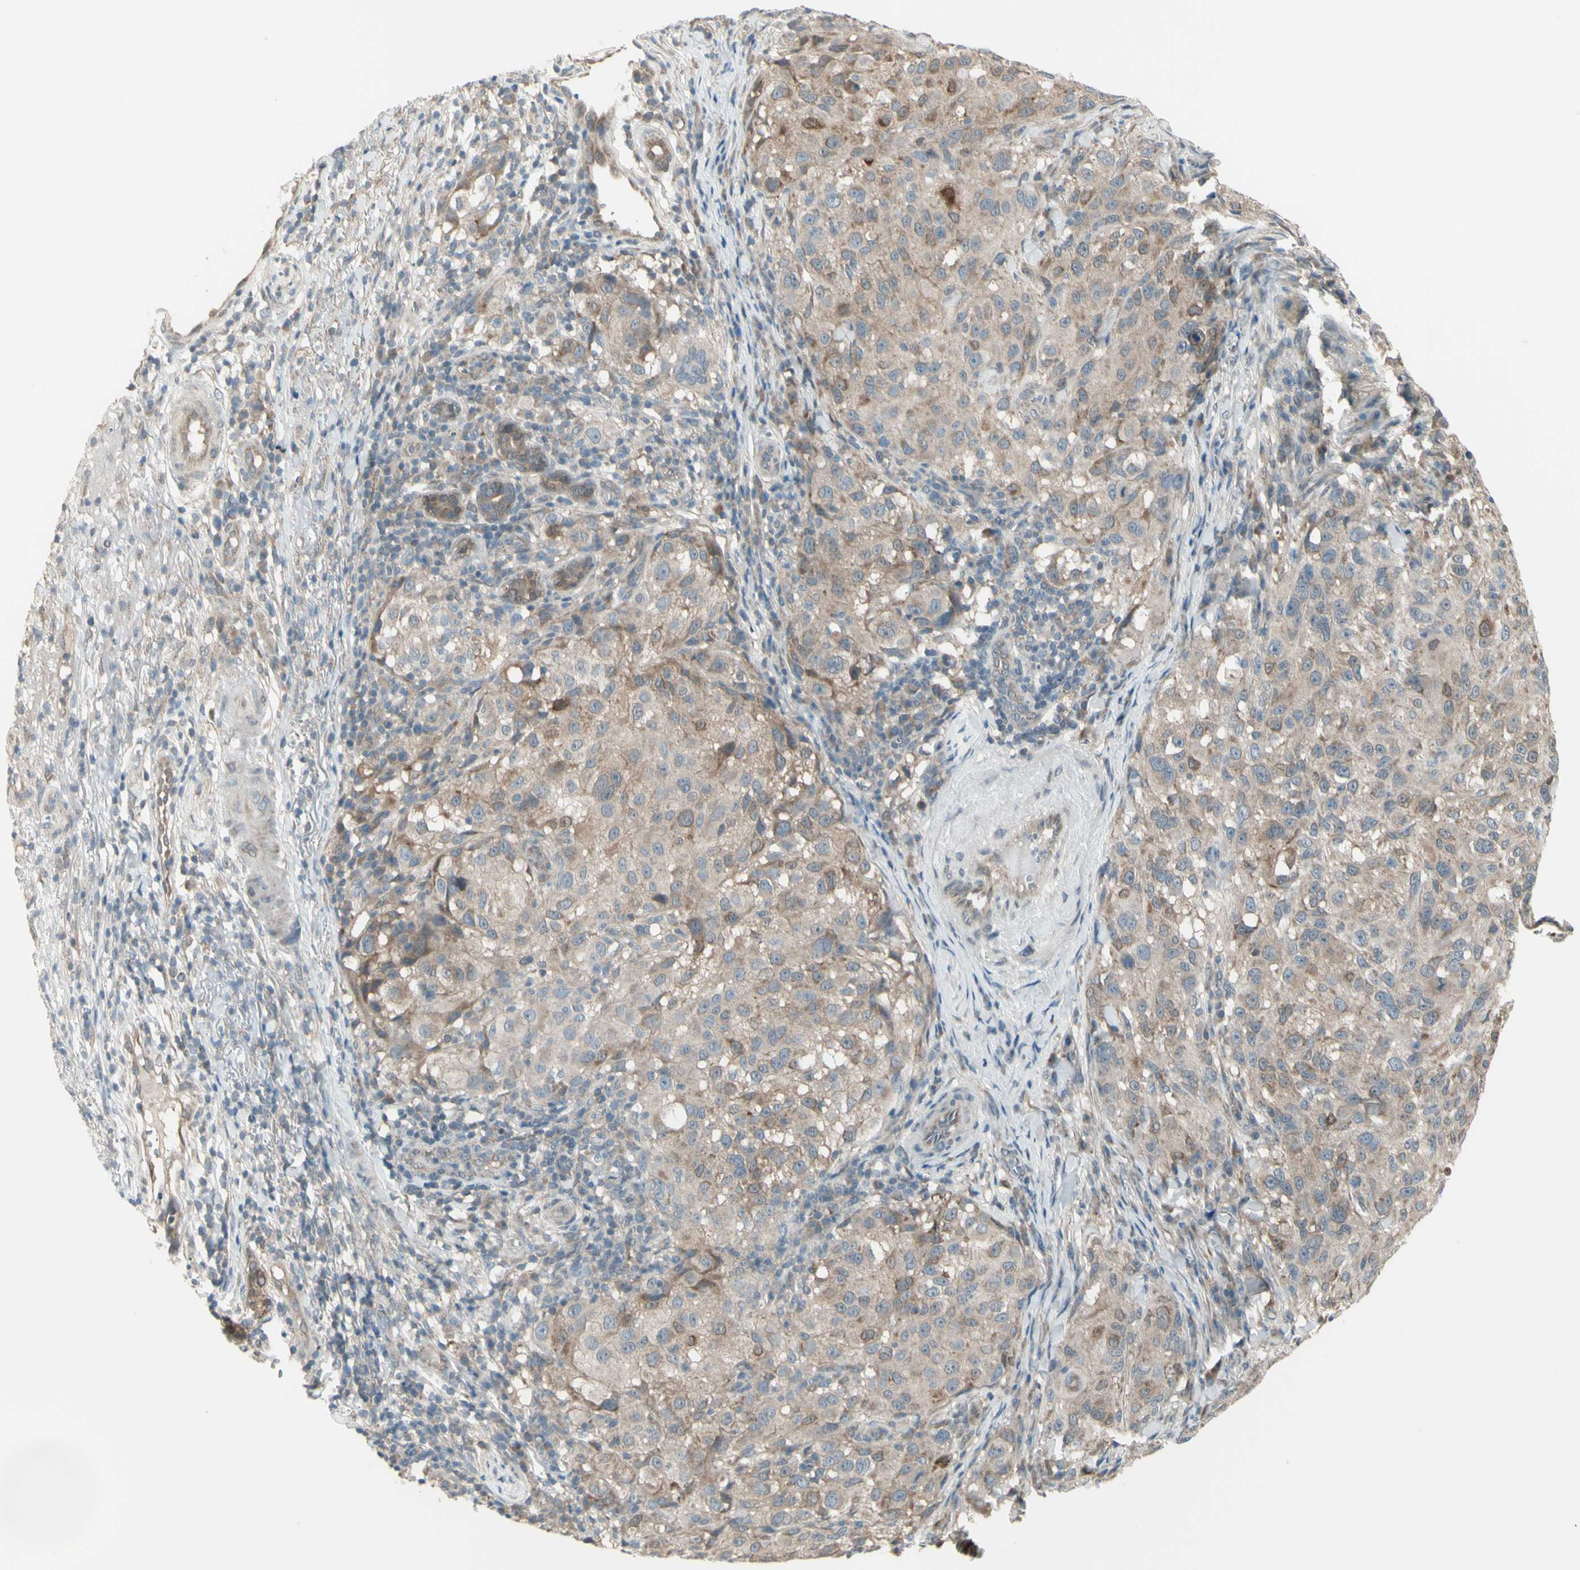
{"staining": {"intensity": "weak", "quantity": "25%-75%", "location": "cytoplasmic/membranous"}, "tissue": "melanoma", "cell_type": "Tumor cells", "image_type": "cancer", "snomed": [{"axis": "morphology", "description": "Necrosis, NOS"}, {"axis": "morphology", "description": "Malignant melanoma, NOS"}, {"axis": "topography", "description": "Skin"}], "caption": "A photomicrograph showing weak cytoplasmic/membranous expression in about 25%-75% of tumor cells in malignant melanoma, as visualized by brown immunohistochemical staining.", "gene": "NAXD", "patient": {"sex": "female", "age": 87}}